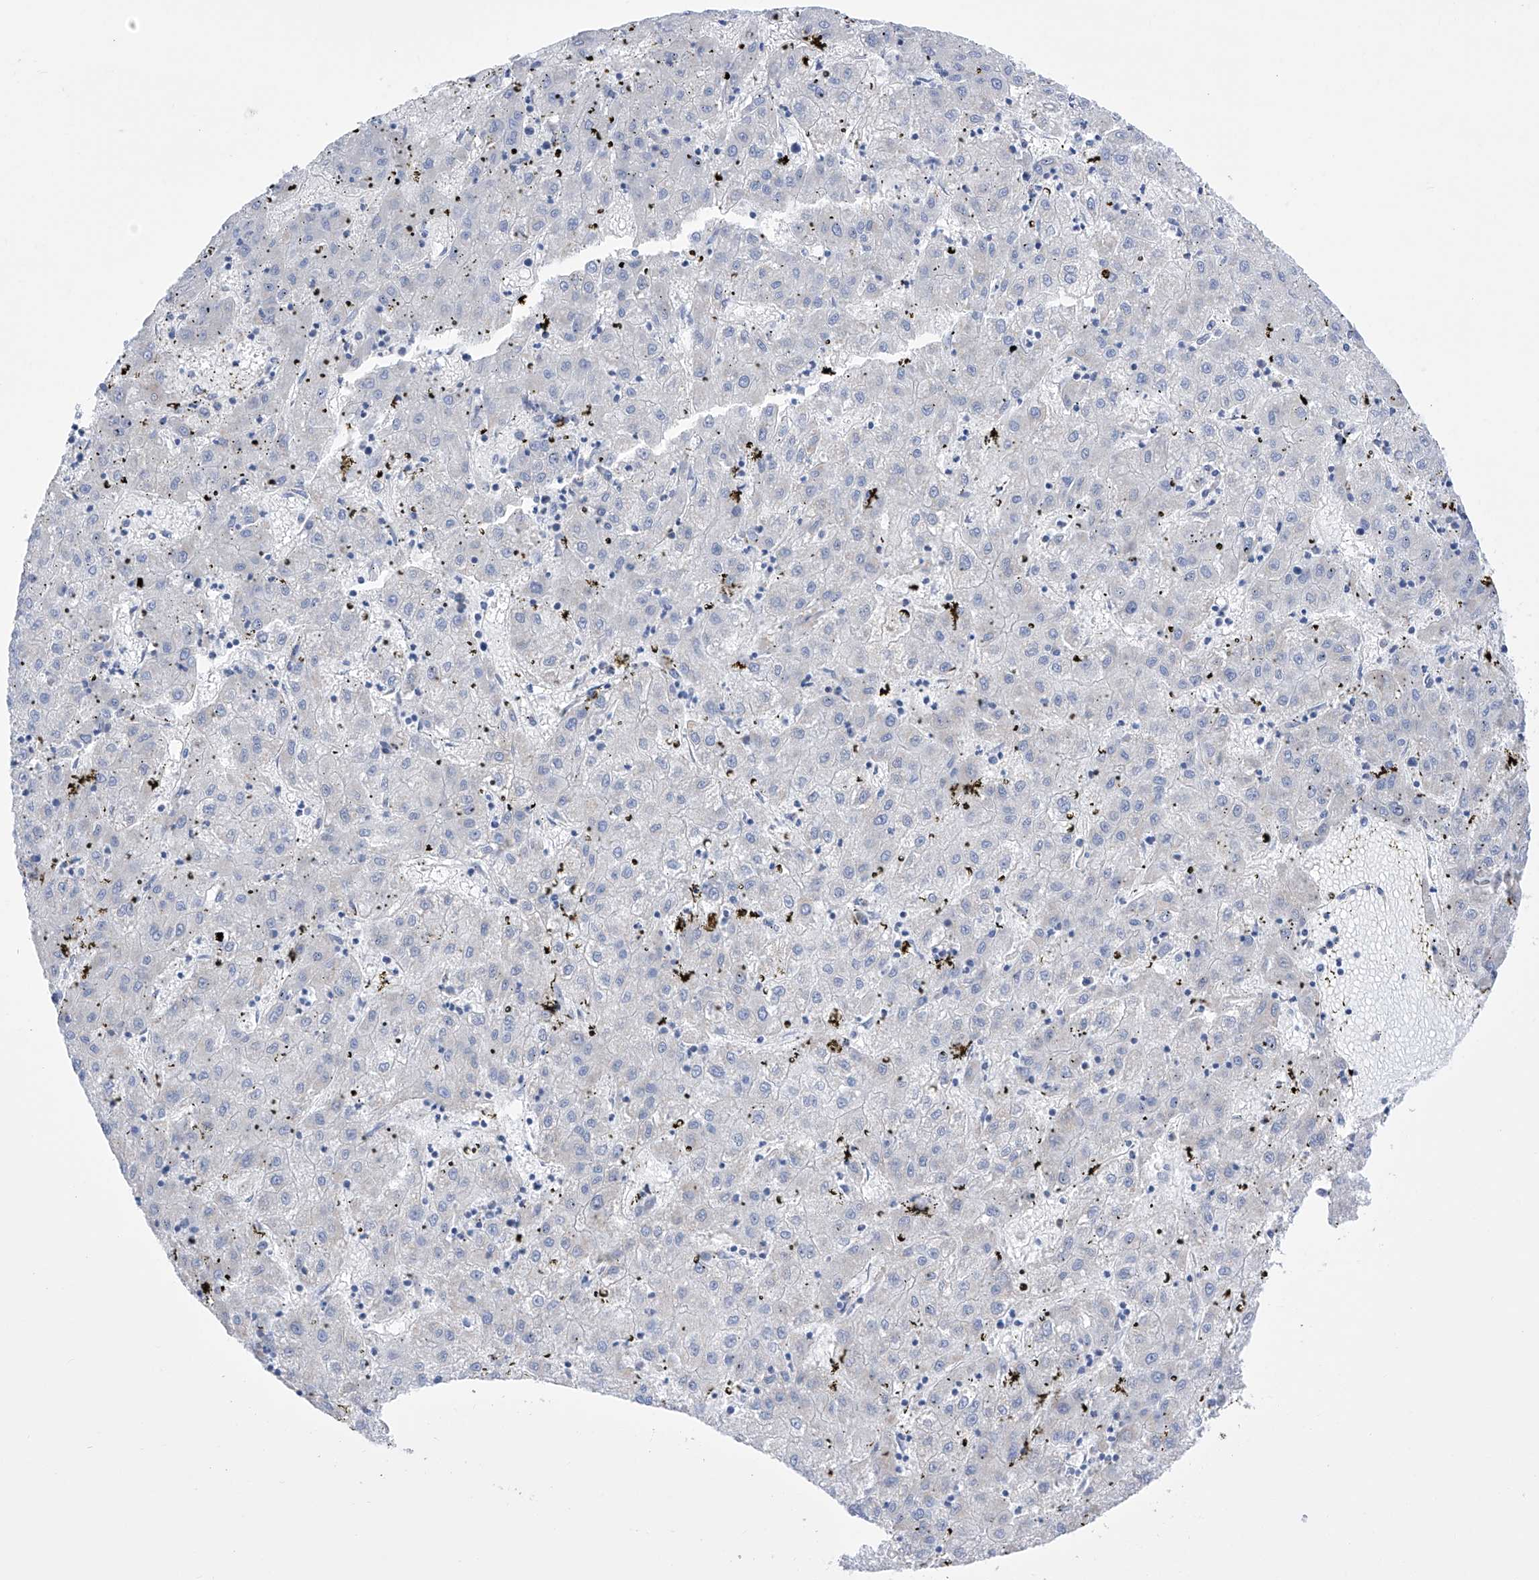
{"staining": {"intensity": "negative", "quantity": "none", "location": "none"}, "tissue": "liver cancer", "cell_type": "Tumor cells", "image_type": "cancer", "snomed": [{"axis": "morphology", "description": "Carcinoma, Hepatocellular, NOS"}, {"axis": "topography", "description": "Liver"}], "caption": "IHC histopathology image of neoplastic tissue: human liver cancer stained with DAB (3,3'-diaminobenzidine) demonstrates no significant protein expression in tumor cells.", "gene": "FLG", "patient": {"sex": "male", "age": 72}}